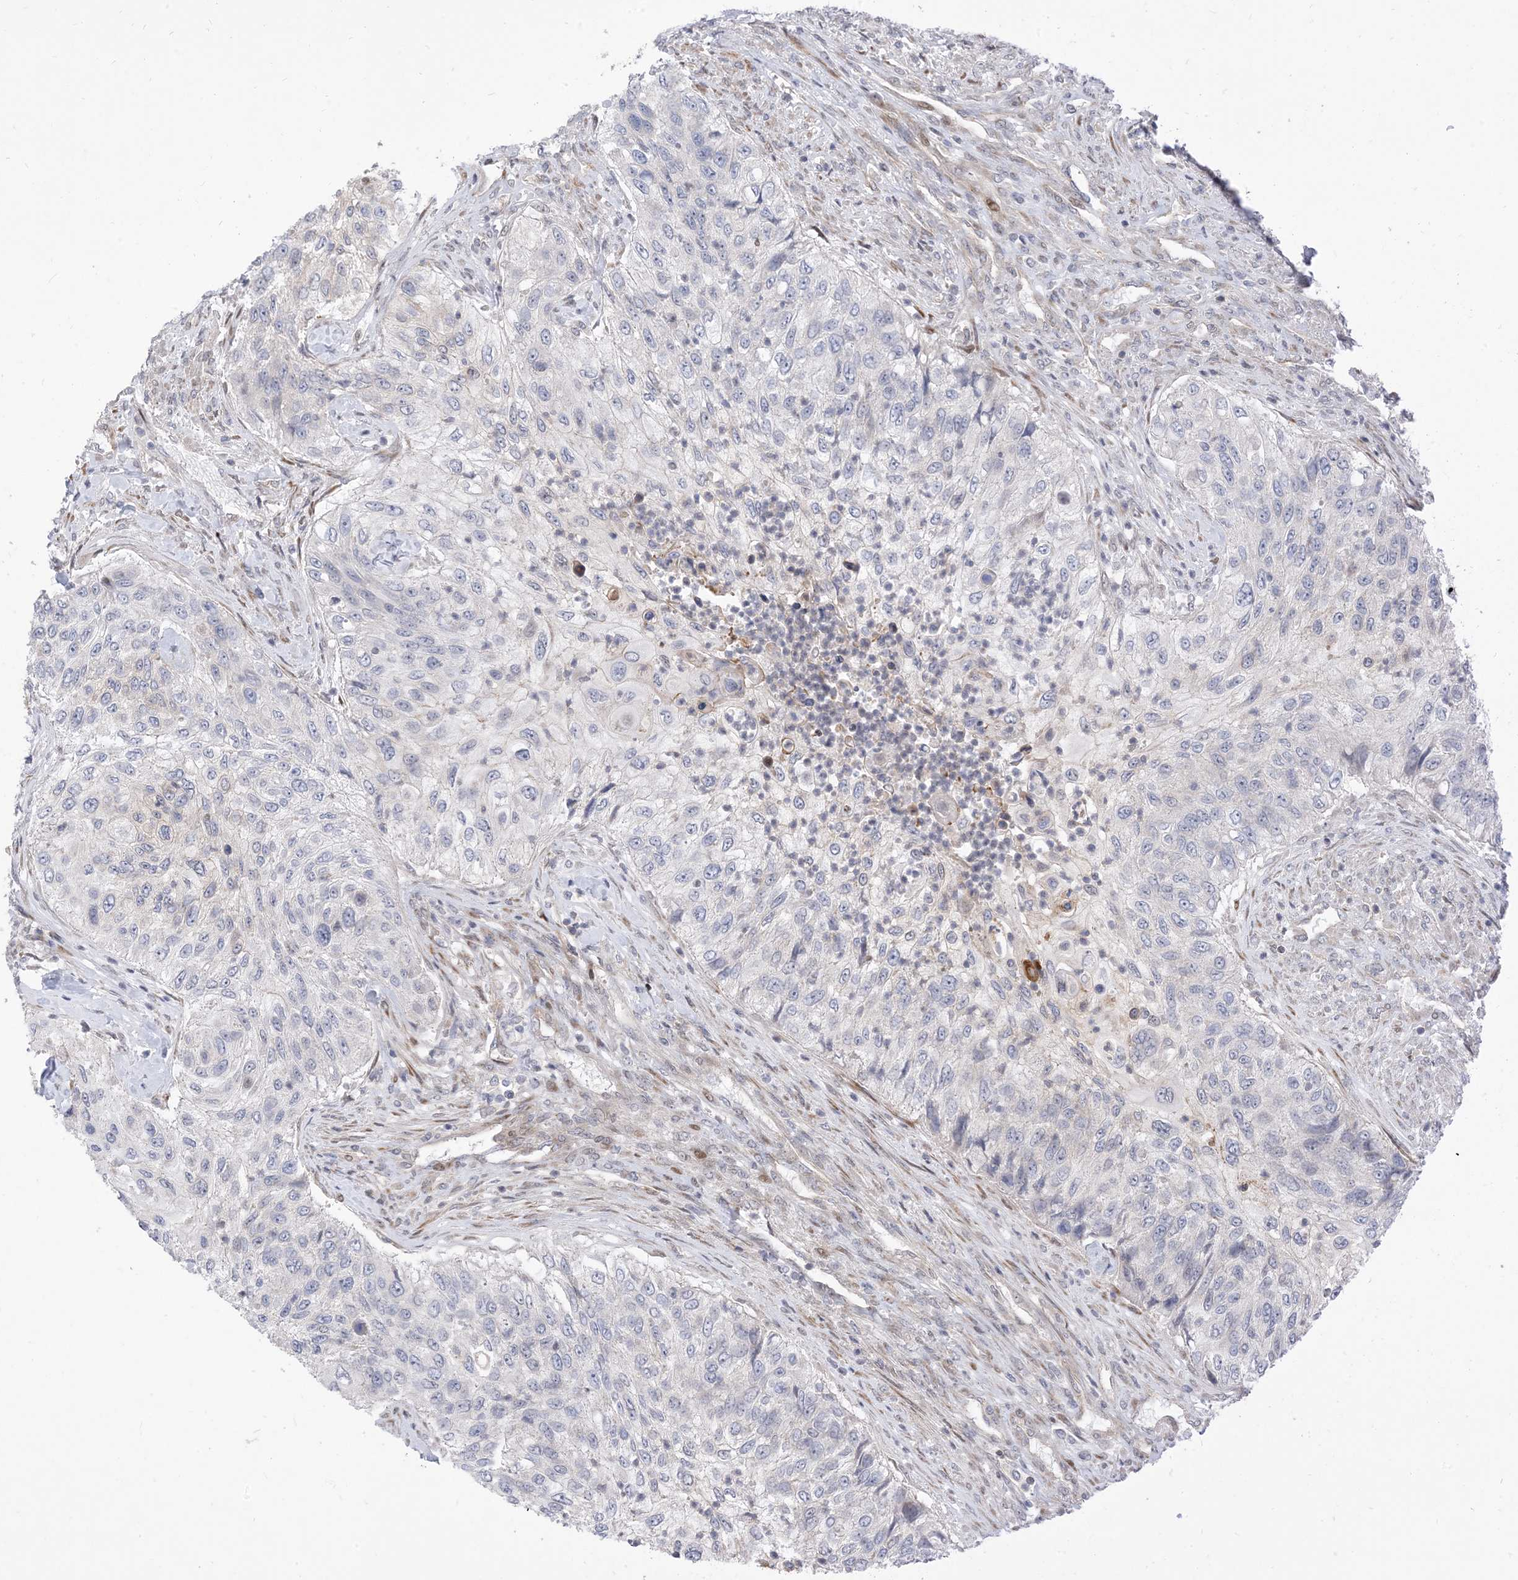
{"staining": {"intensity": "negative", "quantity": "none", "location": "none"}, "tissue": "urothelial cancer", "cell_type": "Tumor cells", "image_type": "cancer", "snomed": [{"axis": "morphology", "description": "Urothelial carcinoma, High grade"}, {"axis": "topography", "description": "Urinary bladder"}], "caption": "An immunohistochemistry (IHC) image of urothelial cancer is shown. There is no staining in tumor cells of urothelial cancer.", "gene": "TYSND1", "patient": {"sex": "female", "age": 60}}